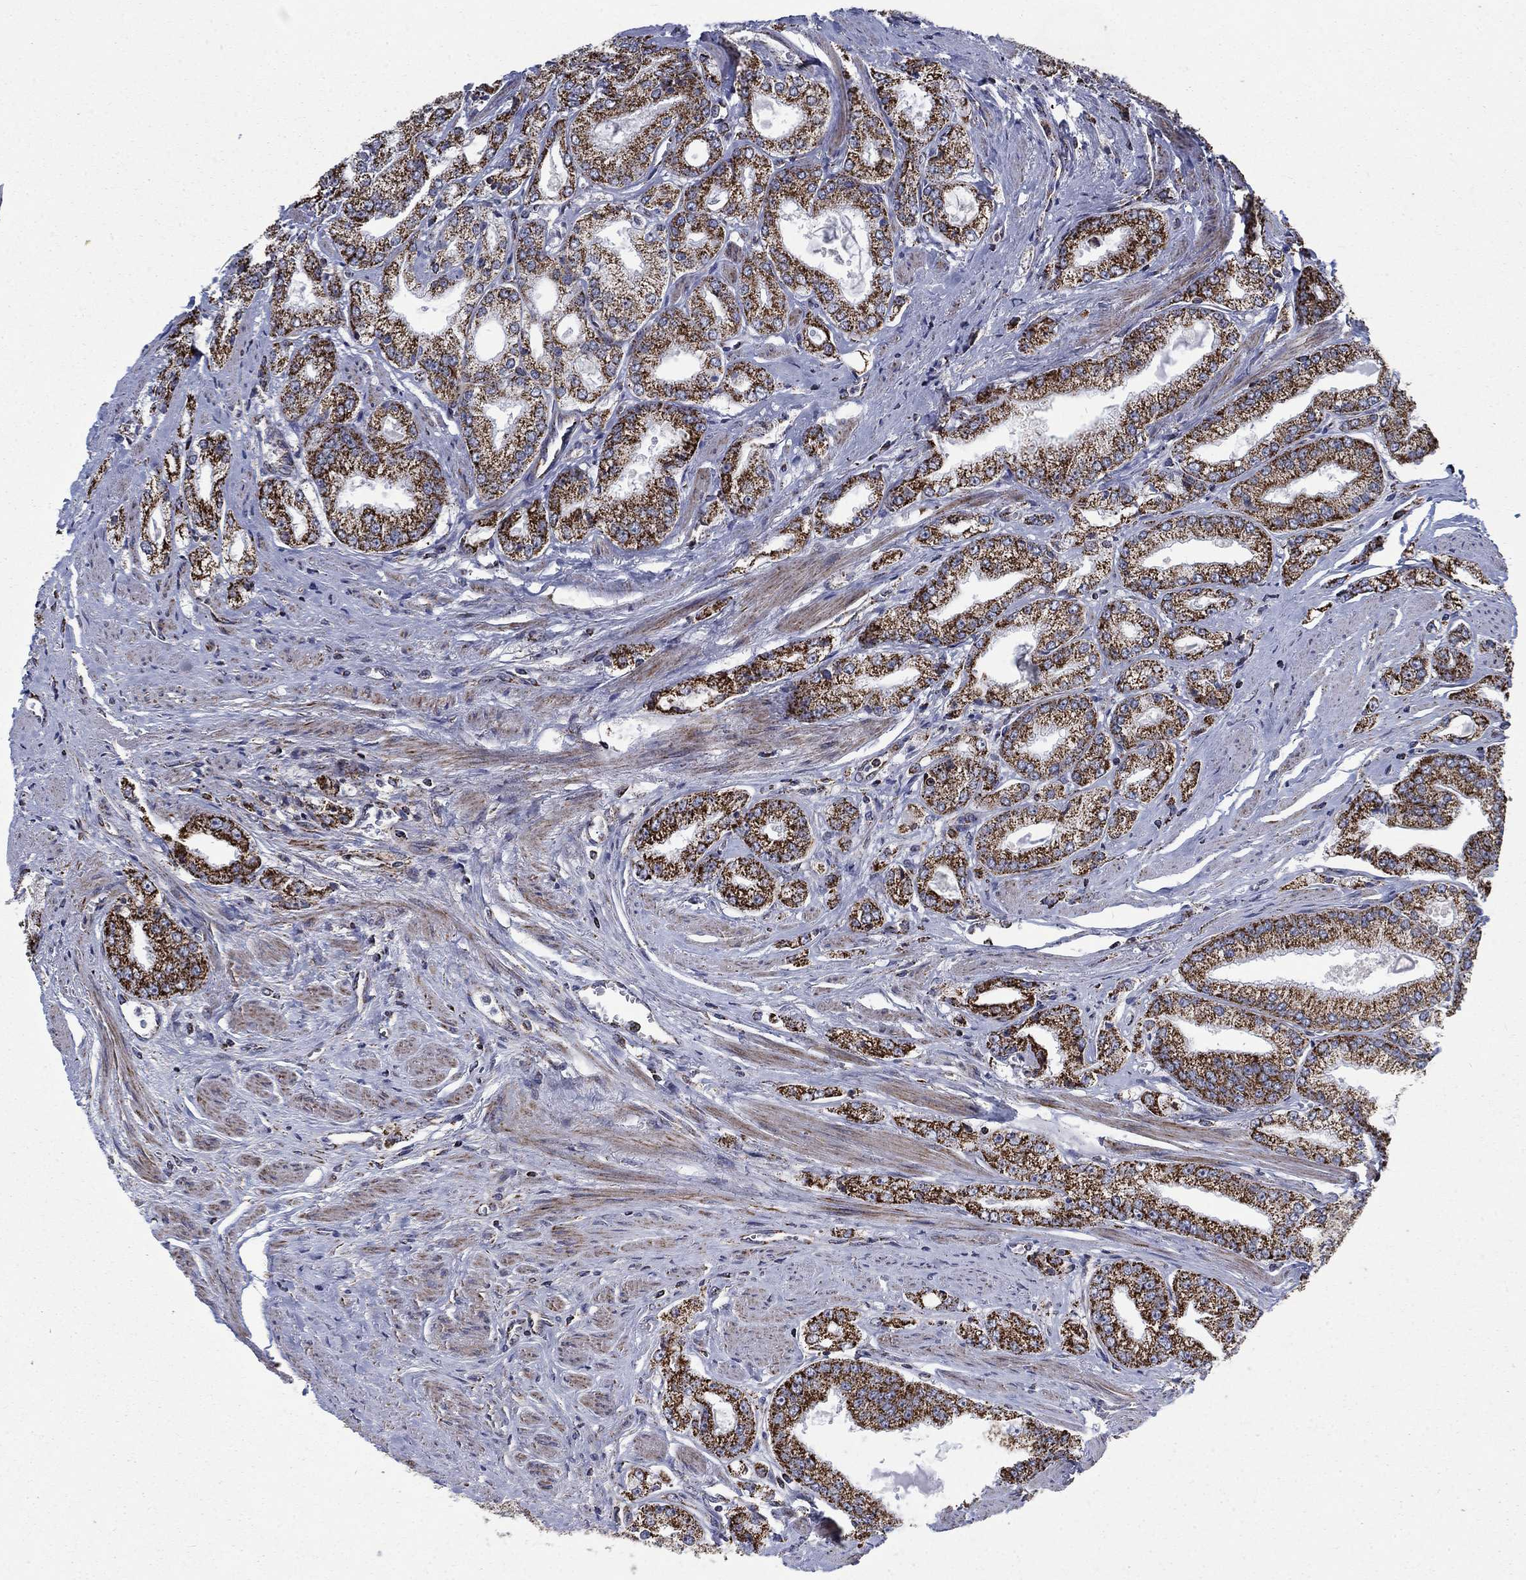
{"staining": {"intensity": "strong", "quantity": ">75%", "location": "cytoplasmic/membranous"}, "tissue": "prostate cancer", "cell_type": "Tumor cells", "image_type": "cancer", "snomed": [{"axis": "morphology", "description": "Adenocarcinoma, NOS"}, {"axis": "morphology", "description": "Adenocarcinoma, High grade"}, {"axis": "topography", "description": "Prostate"}], "caption": "Protein staining displays strong cytoplasmic/membranous positivity in approximately >75% of tumor cells in prostate cancer. The staining is performed using DAB (3,3'-diaminobenzidine) brown chromogen to label protein expression. The nuclei are counter-stained blue using hematoxylin.", "gene": "MOAP1", "patient": {"sex": "male", "age": 70}}